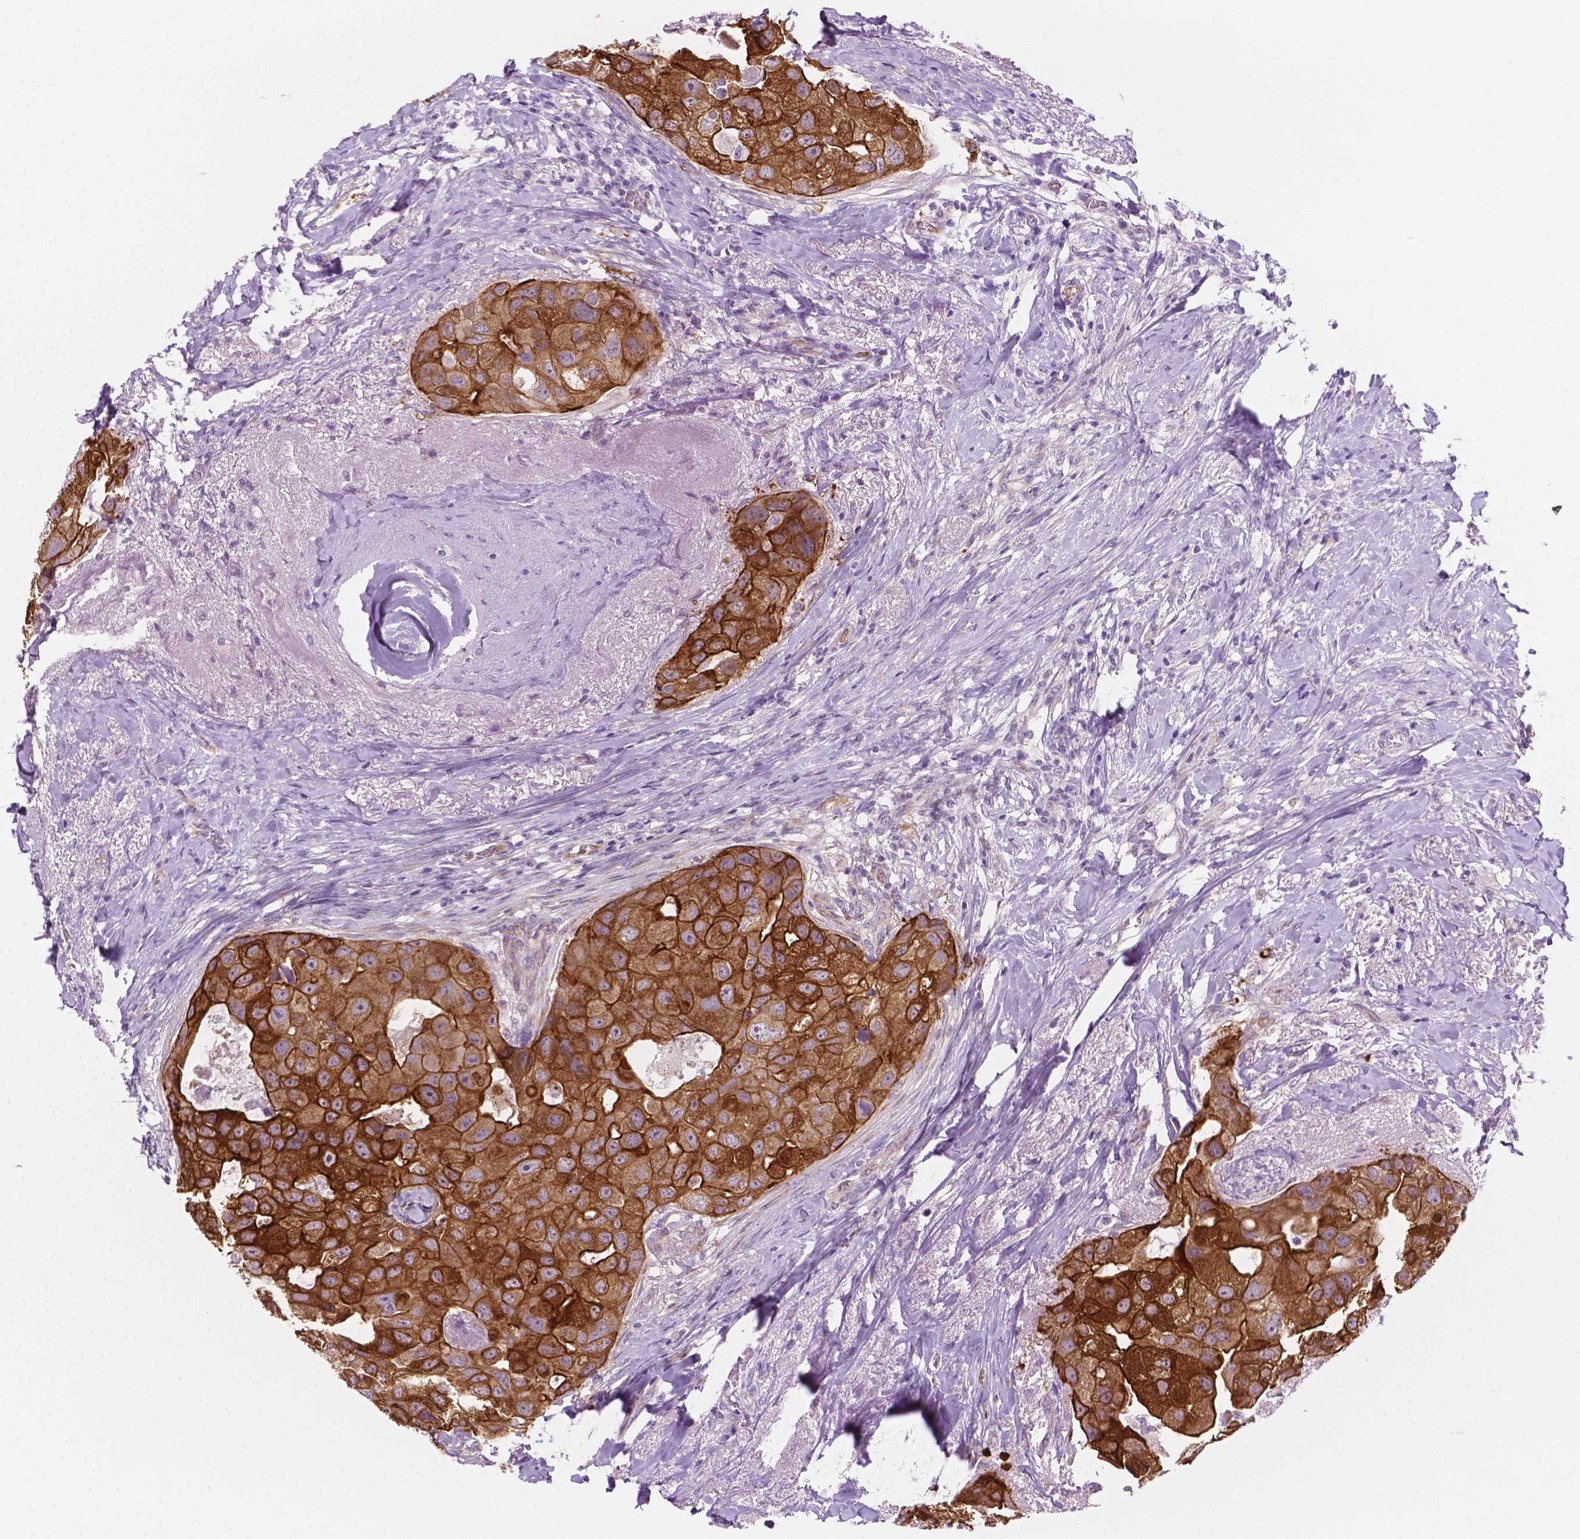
{"staining": {"intensity": "moderate", "quantity": ">75%", "location": "cytoplasmic/membranous"}, "tissue": "breast cancer", "cell_type": "Tumor cells", "image_type": "cancer", "snomed": [{"axis": "morphology", "description": "Duct carcinoma"}, {"axis": "topography", "description": "Breast"}], "caption": "There is medium levels of moderate cytoplasmic/membranous positivity in tumor cells of invasive ductal carcinoma (breast), as demonstrated by immunohistochemical staining (brown color).", "gene": "EPPK1", "patient": {"sex": "female", "age": 43}}